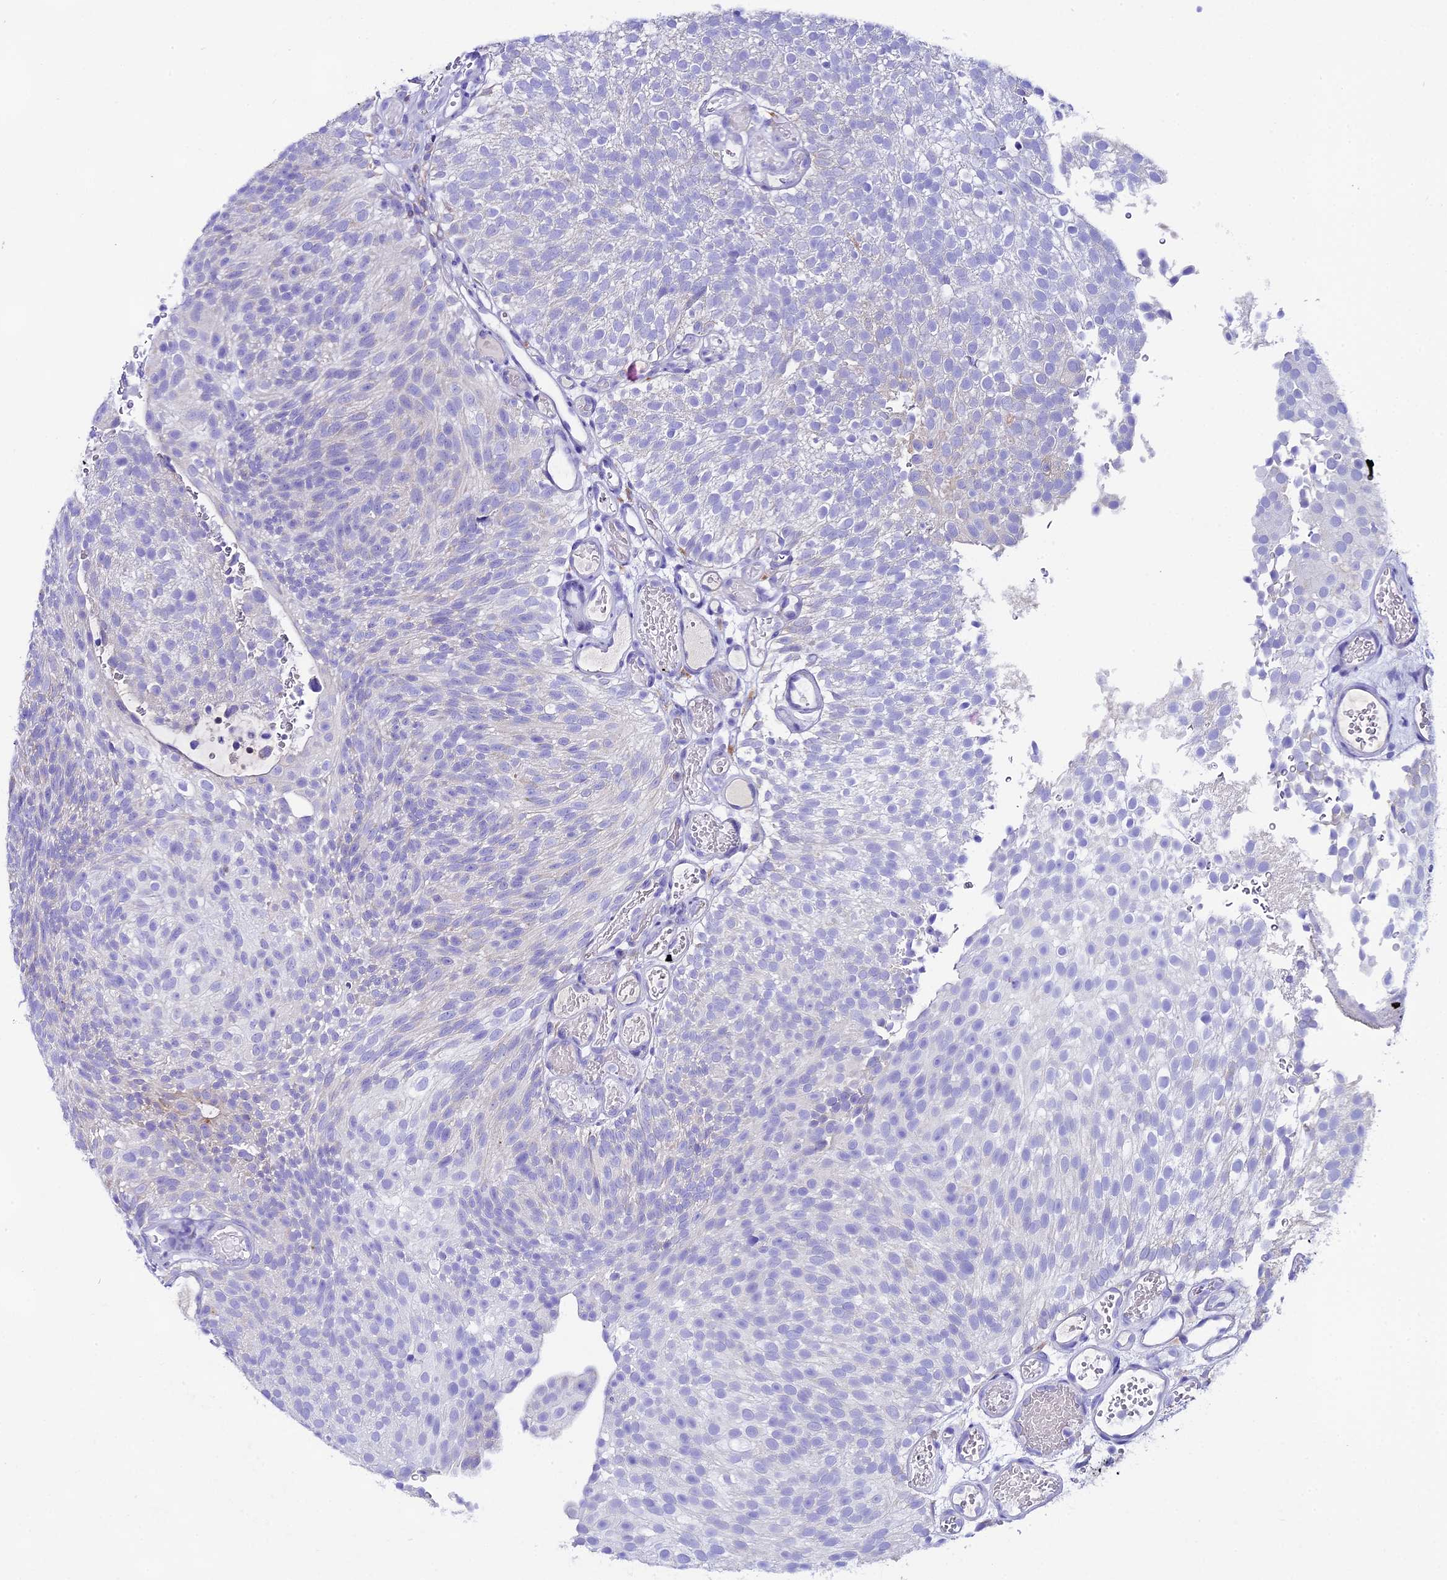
{"staining": {"intensity": "negative", "quantity": "none", "location": "none"}, "tissue": "urothelial cancer", "cell_type": "Tumor cells", "image_type": "cancer", "snomed": [{"axis": "morphology", "description": "Urothelial carcinoma, Low grade"}, {"axis": "topography", "description": "Urinary bladder"}], "caption": "Immunohistochemical staining of urothelial carcinoma (low-grade) reveals no significant positivity in tumor cells.", "gene": "FKBP11", "patient": {"sex": "male", "age": 78}}